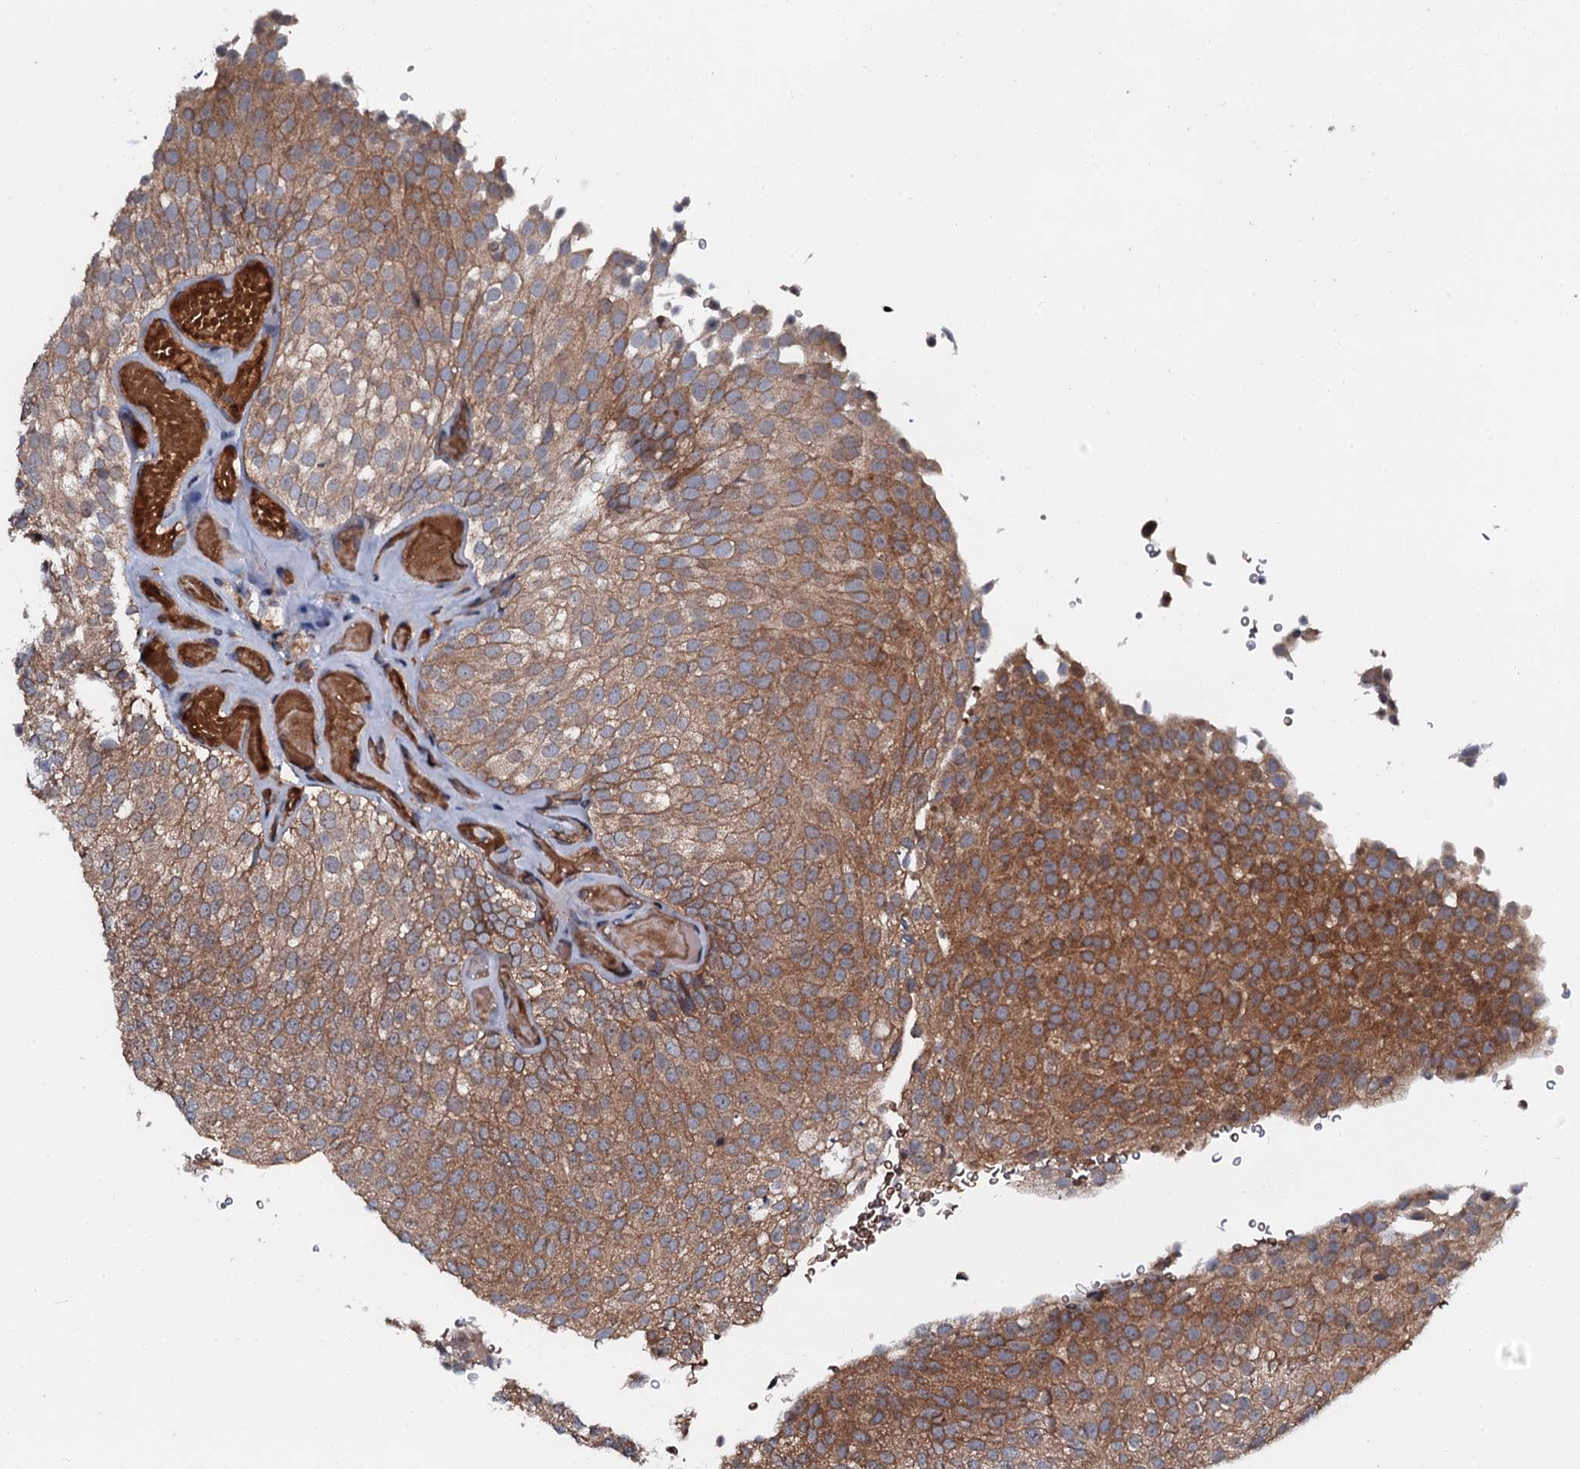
{"staining": {"intensity": "moderate", "quantity": ">75%", "location": "cytoplasmic/membranous"}, "tissue": "urothelial cancer", "cell_type": "Tumor cells", "image_type": "cancer", "snomed": [{"axis": "morphology", "description": "Urothelial carcinoma, Low grade"}, {"axis": "topography", "description": "Urinary bladder"}], "caption": "Protein staining of low-grade urothelial carcinoma tissue demonstrates moderate cytoplasmic/membranous positivity in approximately >75% of tumor cells.", "gene": "N4BP1", "patient": {"sex": "male", "age": 78}}